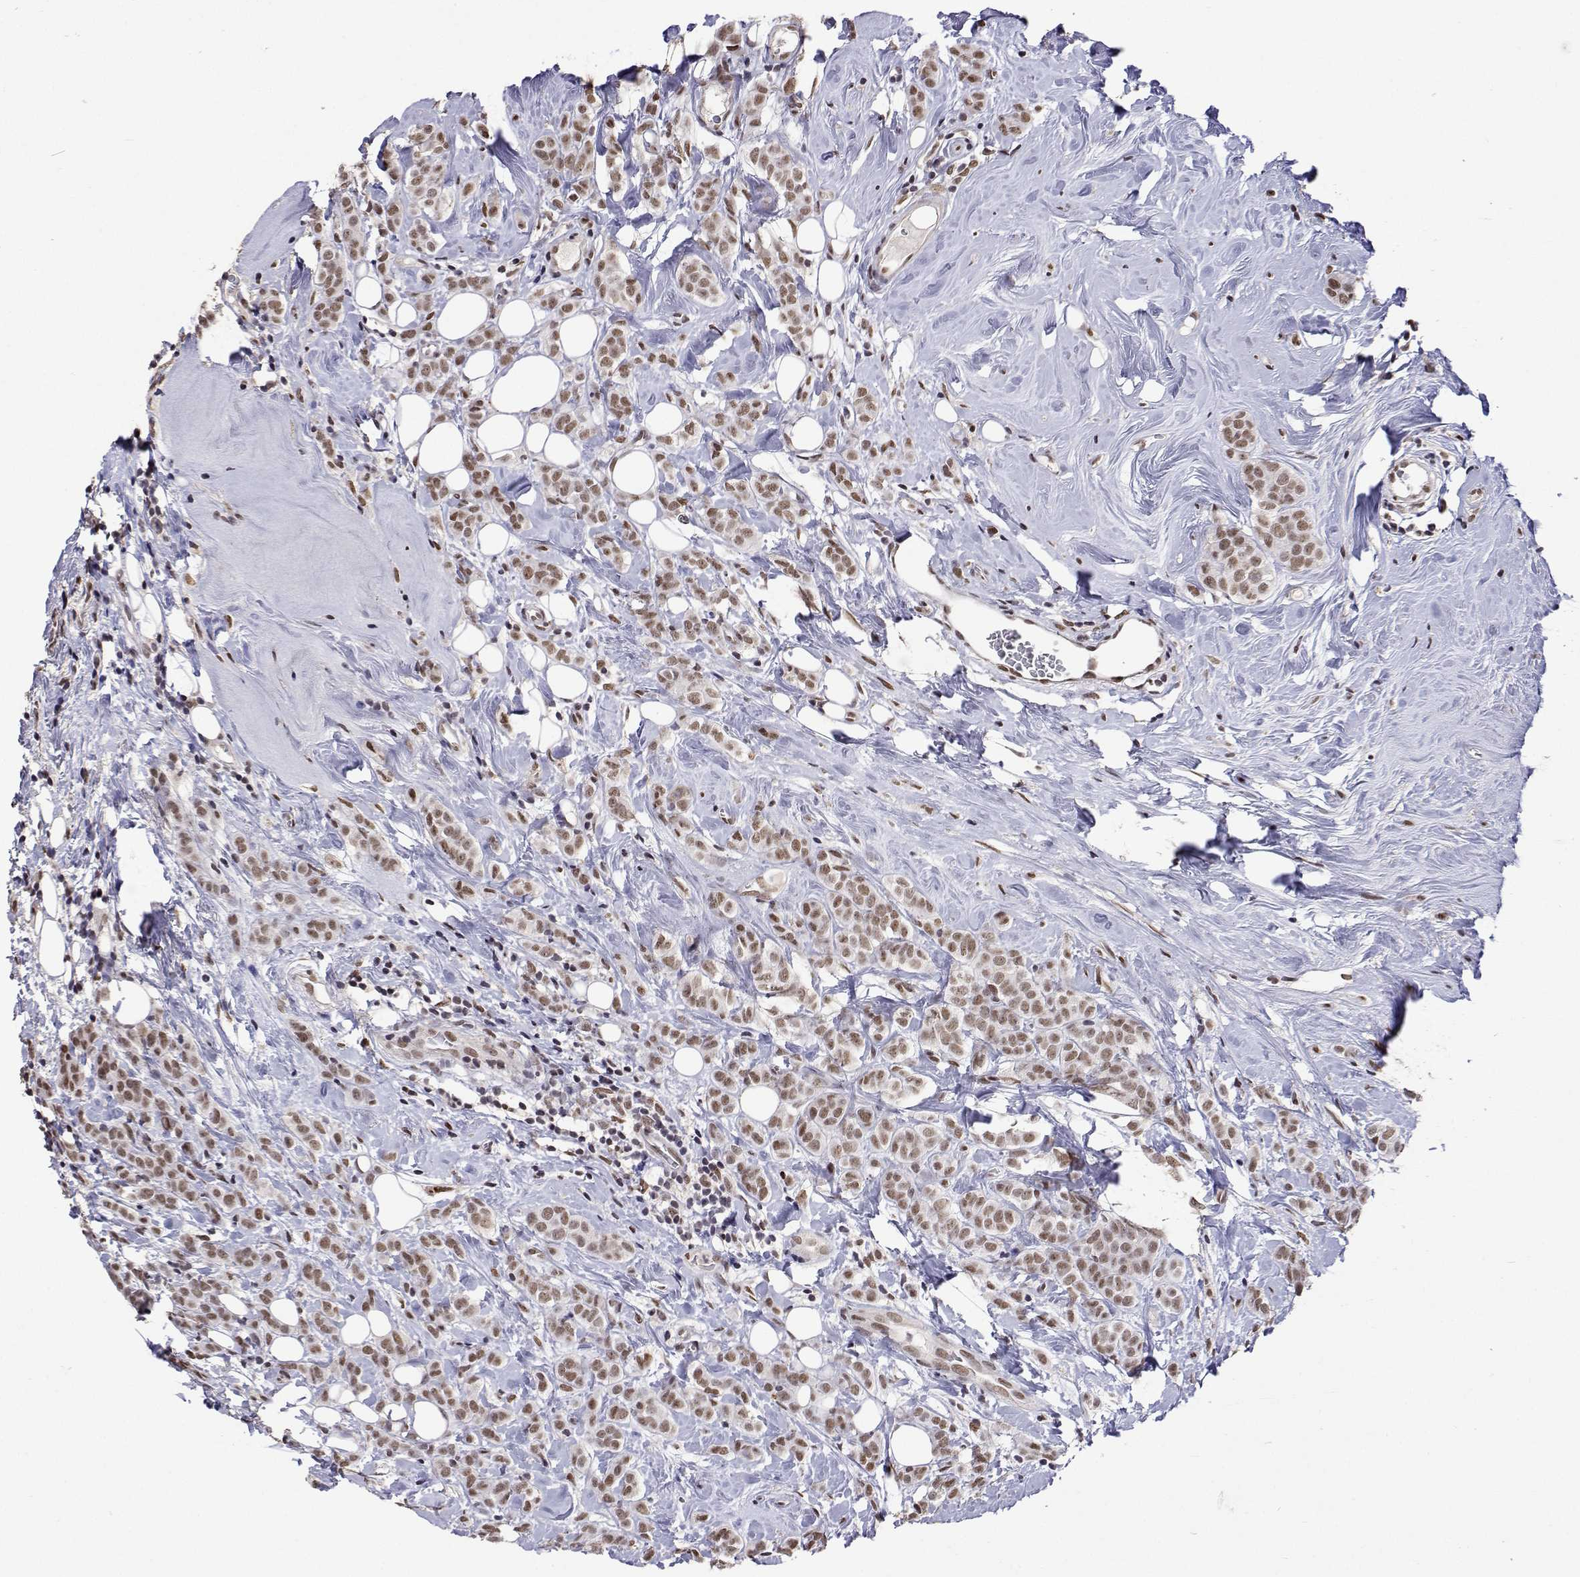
{"staining": {"intensity": "weak", "quantity": ">75%", "location": "nuclear"}, "tissue": "breast cancer", "cell_type": "Tumor cells", "image_type": "cancer", "snomed": [{"axis": "morphology", "description": "Lobular carcinoma"}, {"axis": "topography", "description": "Breast"}], "caption": "Immunohistochemistry (IHC) (DAB (3,3'-diaminobenzidine)) staining of breast lobular carcinoma shows weak nuclear protein staining in approximately >75% of tumor cells.", "gene": "HNRNPA0", "patient": {"sex": "female", "age": 49}}